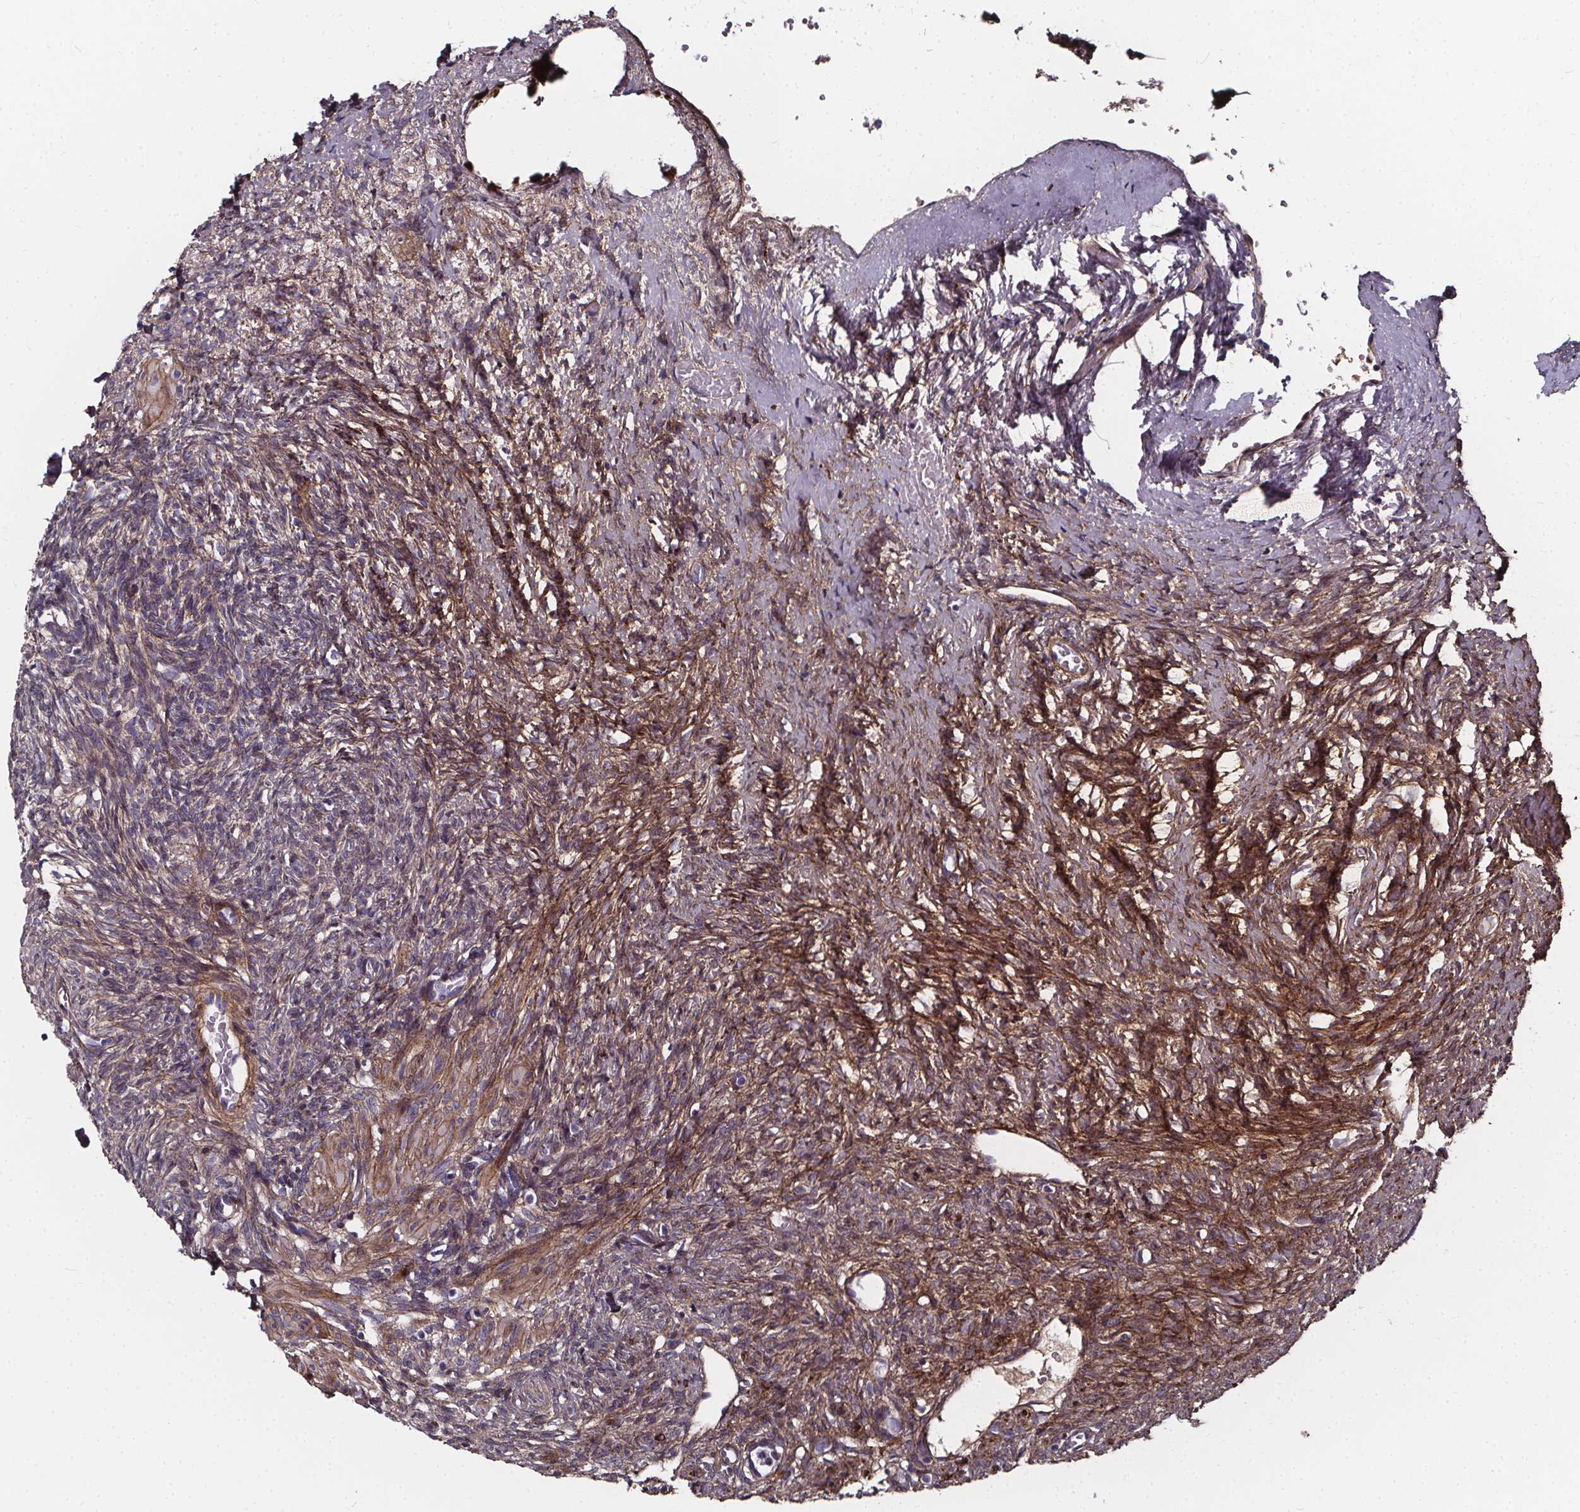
{"staining": {"intensity": "negative", "quantity": "none", "location": "none"}, "tissue": "ovary", "cell_type": "Follicle cells", "image_type": "normal", "snomed": [{"axis": "morphology", "description": "Normal tissue, NOS"}, {"axis": "topography", "description": "Ovary"}], "caption": "Immunohistochemical staining of normal ovary demonstrates no significant staining in follicle cells. (Brightfield microscopy of DAB (3,3'-diaminobenzidine) immunohistochemistry at high magnification).", "gene": "AEBP1", "patient": {"sex": "female", "age": 46}}